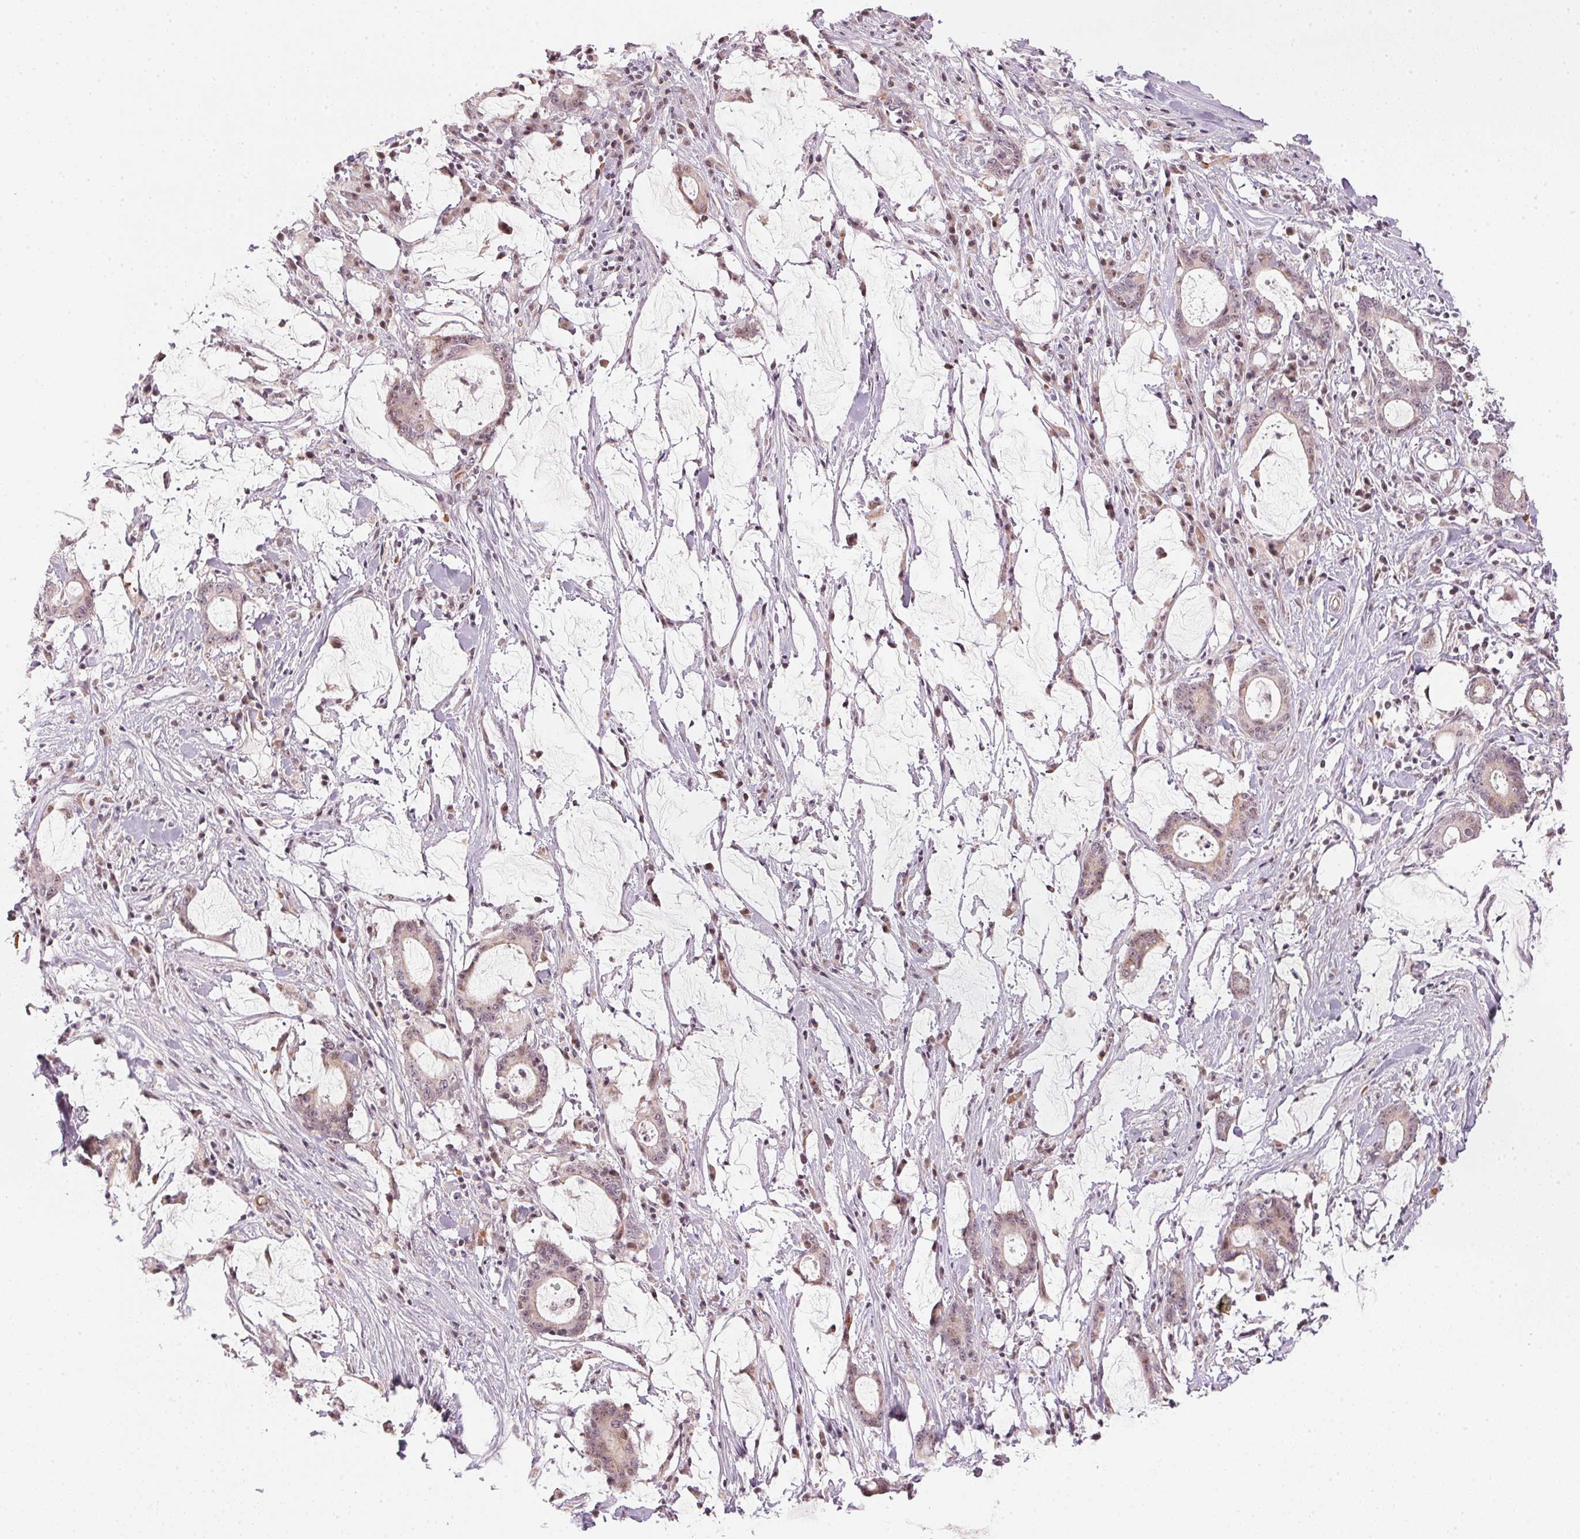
{"staining": {"intensity": "weak", "quantity": ">75%", "location": "nuclear"}, "tissue": "stomach cancer", "cell_type": "Tumor cells", "image_type": "cancer", "snomed": [{"axis": "morphology", "description": "Adenocarcinoma, NOS"}, {"axis": "topography", "description": "Stomach, upper"}], "caption": "There is low levels of weak nuclear expression in tumor cells of stomach cancer (adenocarcinoma), as demonstrated by immunohistochemical staining (brown color).", "gene": "KAT6A", "patient": {"sex": "male", "age": 68}}